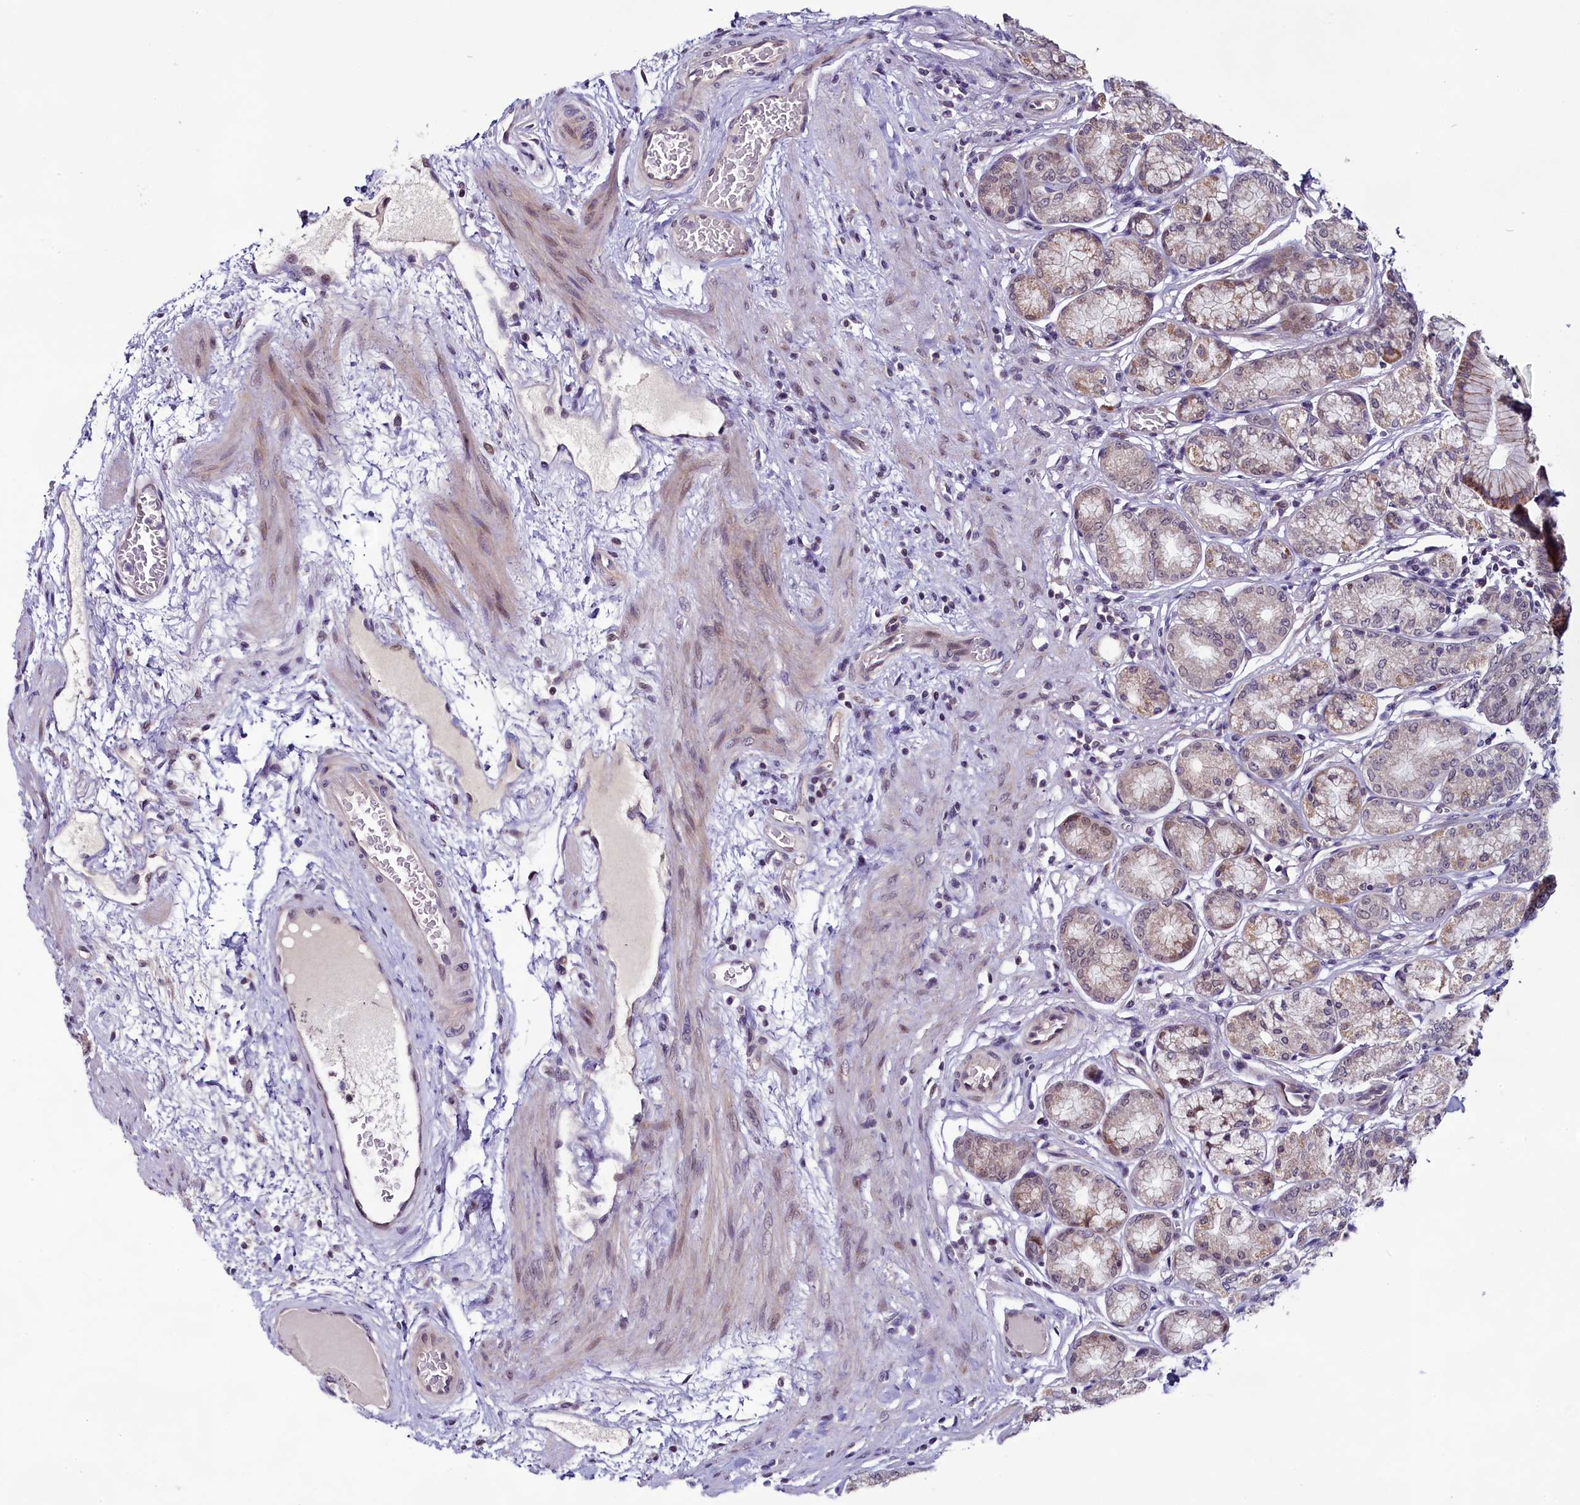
{"staining": {"intensity": "moderate", "quantity": ">75%", "location": "cytoplasmic/membranous,nuclear"}, "tissue": "stomach", "cell_type": "Glandular cells", "image_type": "normal", "snomed": [{"axis": "morphology", "description": "Normal tissue, NOS"}, {"axis": "morphology", "description": "Adenocarcinoma, NOS"}, {"axis": "morphology", "description": "Adenocarcinoma, High grade"}, {"axis": "topography", "description": "Stomach, upper"}, {"axis": "topography", "description": "Stomach"}], "caption": "Protein expression analysis of benign stomach reveals moderate cytoplasmic/membranous,nuclear positivity in about >75% of glandular cells. (DAB IHC, brown staining for protein, blue staining for nuclei).", "gene": "RPUSD2", "patient": {"sex": "female", "age": 65}}